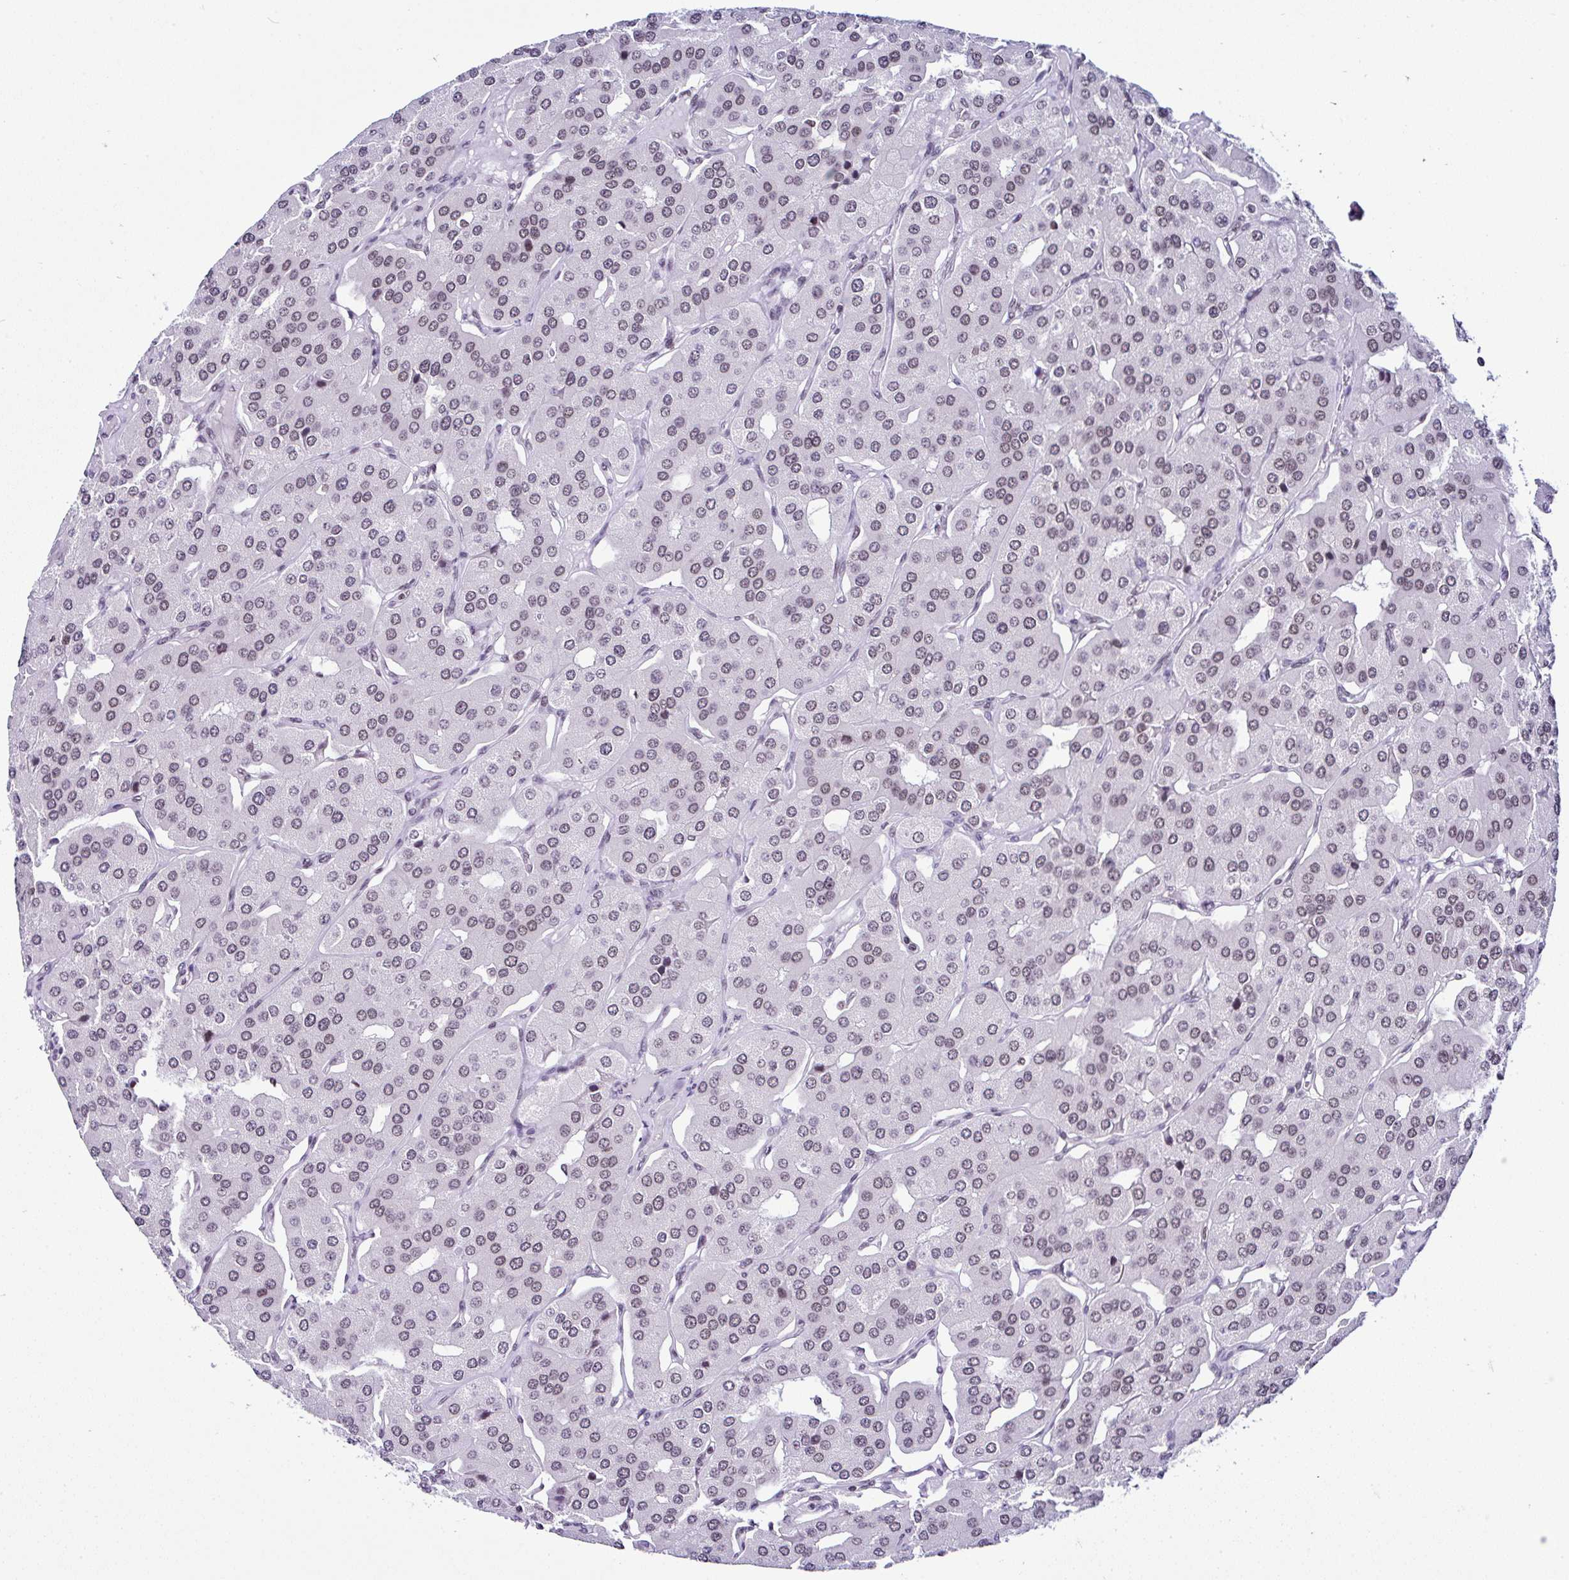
{"staining": {"intensity": "weak", "quantity": "25%-75%", "location": "nuclear"}, "tissue": "parathyroid gland", "cell_type": "Glandular cells", "image_type": "normal", "snomed": [{"axis": "morphology", "description": "Normal tissue, NOS"}, {"axis": "morphology", "description": "Adenoma, NOS"}, {"axis": "topography", "description": "Parathyroid gland"}], "caption": "Glandular cells show weak nuclear expression in about 25%-75% of cells in normal parathyroid gland. (DAB = brown stain, brightfield microscopy at high magnification).", "gene": "DR1", "patient": {"sex": "female", "age": 86}}